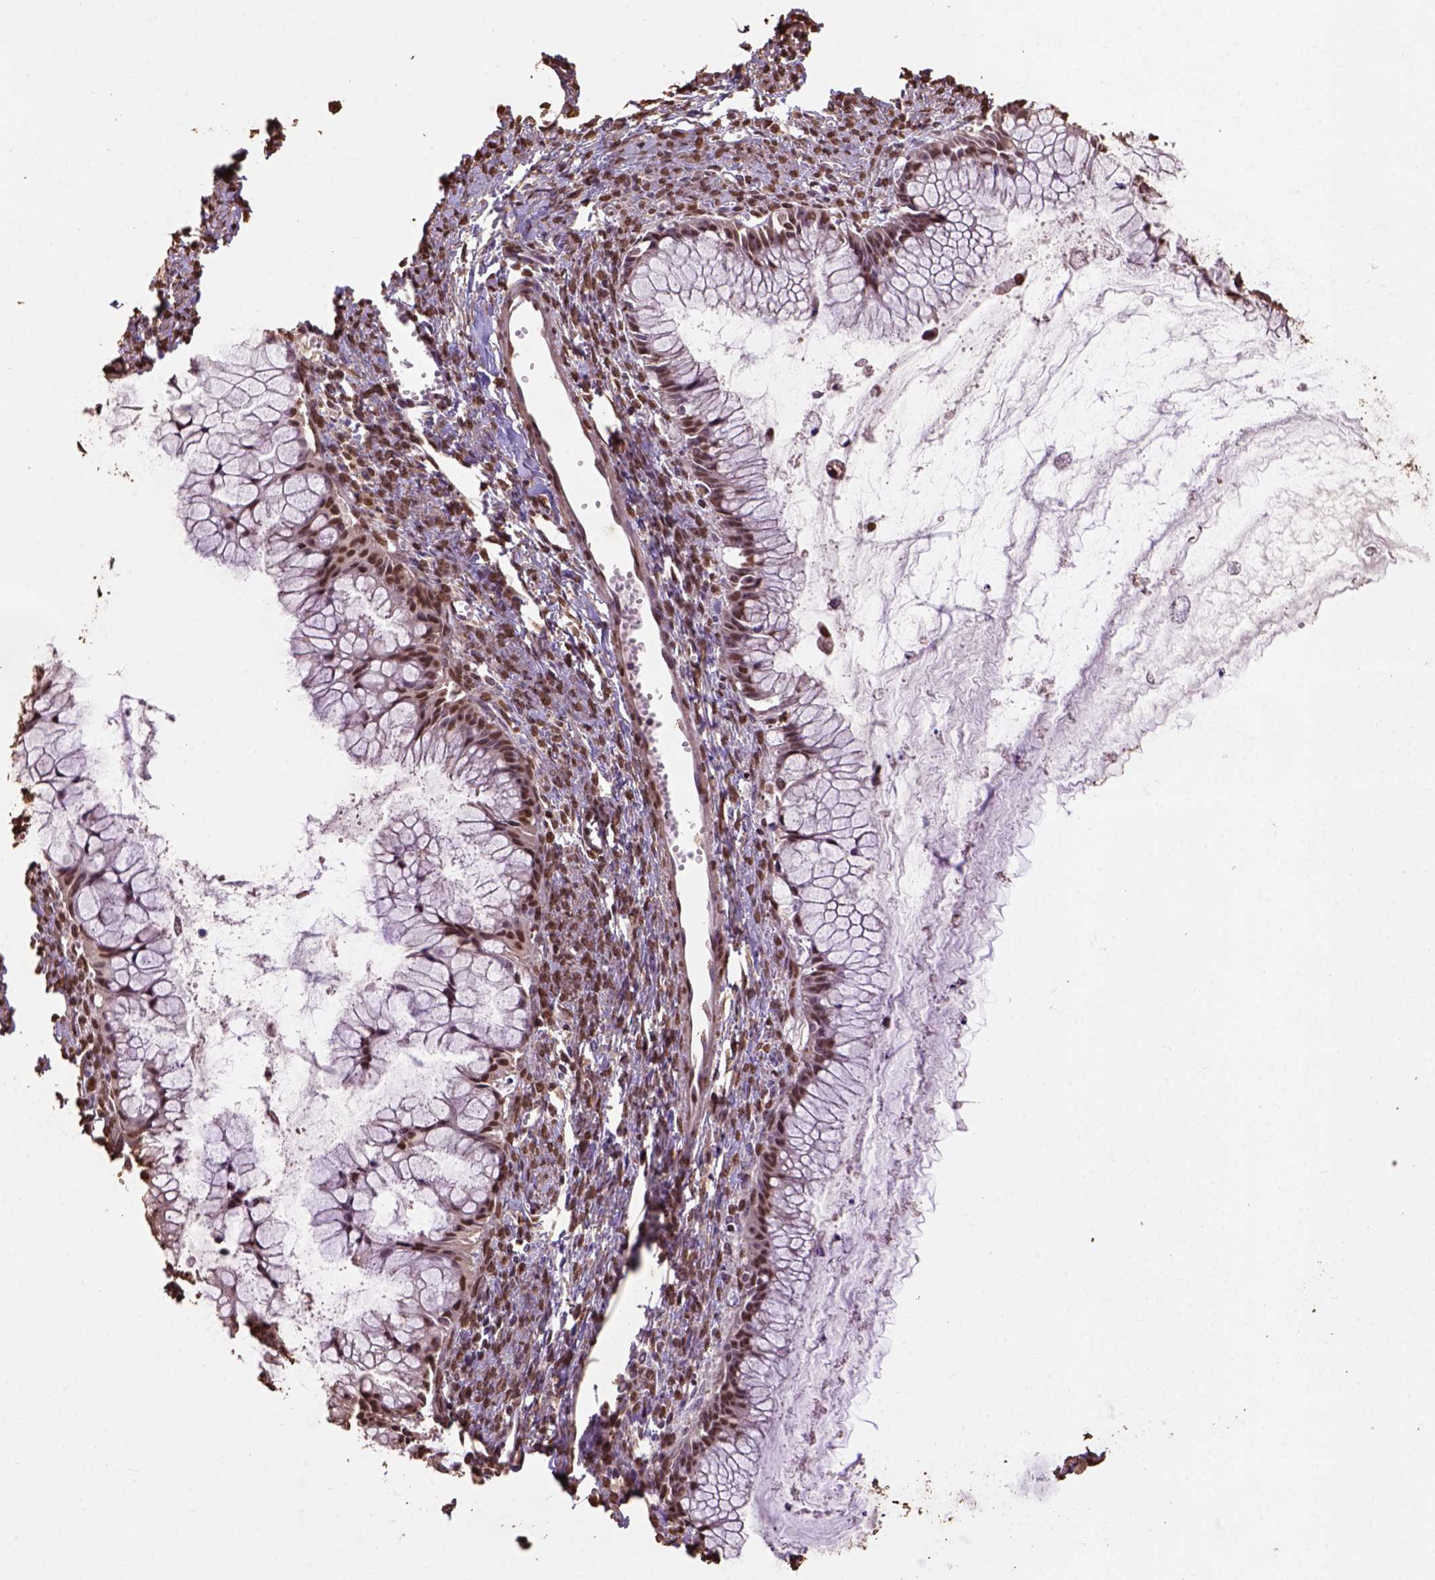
{"staining": {"intensity": "moderate", "quantity": ">75%", "location": "cytoplasmic/membranous"}, "tissue": "ovarian cancer", "cell_type": "Tumor cells", "image_type": "cancer", "snomed": [{"axis": "morphology", "description": "Cystadenocarcinoma, mucinous, NOS"}, {"axis": "topography", "description": "Ovary"}], "caption": "Immunohistochemistry histopathology image of neoplastic tissue: ovarian cancer (mucinous cystadenocarcinoma) stained using IHC reveals medium levels of moderate protein expression localized specifically in the cytoplasmic/membranous of tumor cells, appearing as a cytoplasmic/membranous brown color.", "gene": "CSTF2T", "patient": {"sex": "female", "age": 41}}